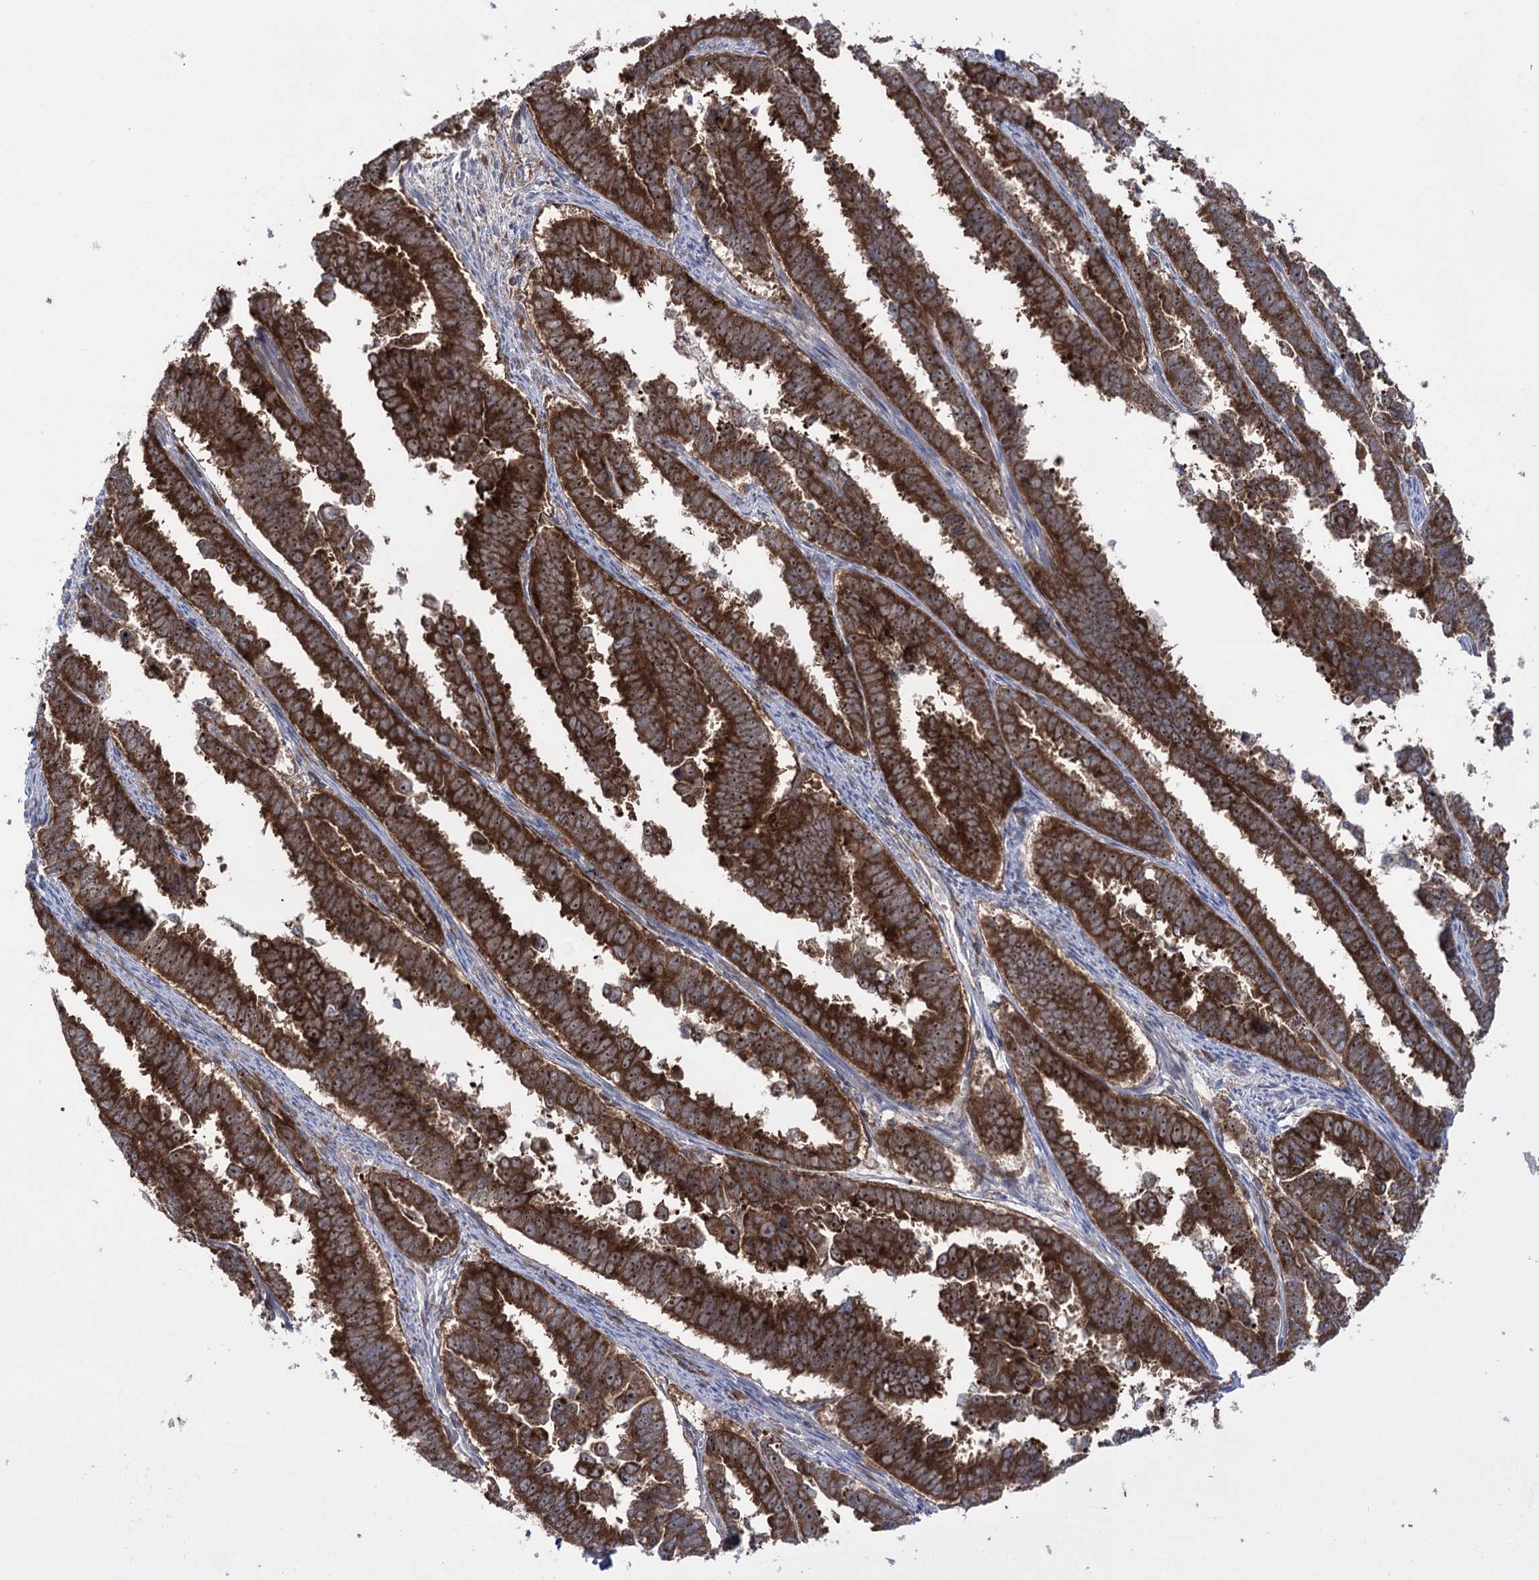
{"staining": {"intensity": "strong", "quantity": ">75%", "location": "cytoplasmic/membranous,nuclear"}, "tissue": "endometrial cancer", "cell_type": "Tumor cells", "image_type": "cancer", "snomed": [{"axis": "morphology", "description": "Adenocarcinoma, NOS"}, {"axis": "topography", "description": "Endometrium"}], "caption": "Human adenocarcinoma (endometrial) stained for a protein (brown) exhibits strong cytoplasmic/membranous and nuclear positive expression in about >75% of tumor cells.", "gene": "ZNF622", "patient": {"sex": "female", "age": 75}}